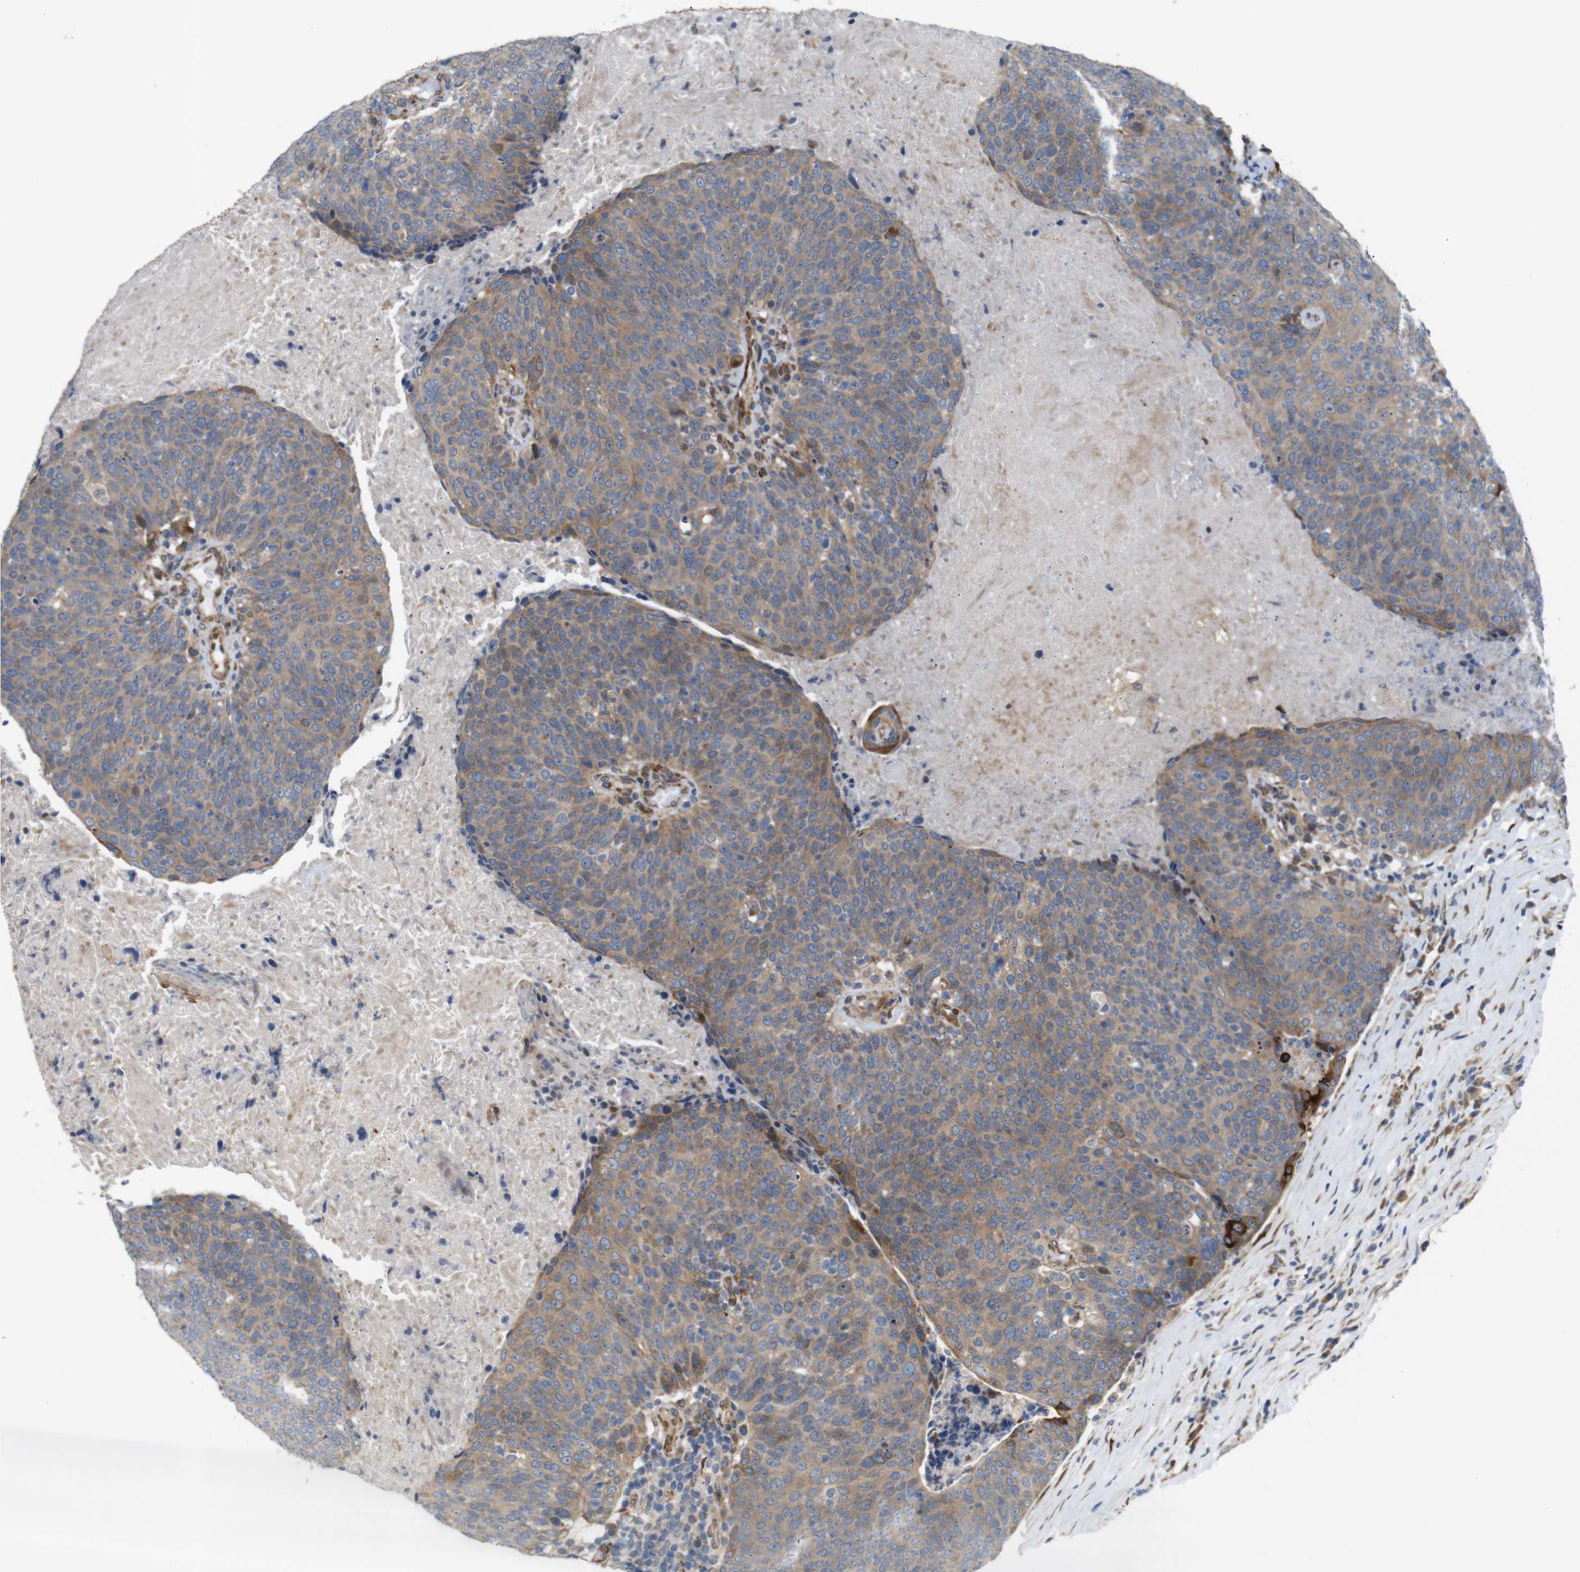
{"staining": {"intensity": "moderate", "quantity": ">75%", "location": "cytoplasmic/membranous"}, "tissue": "head and neck cancer", "cell_type": "Tumor cells", "image_type": "cancer", "snomed": [{"axis": "morphology", "description": "Squamous cell carcinoma, NOS"}, {"axis": "morphology", "description": "Squamous cell carcinoma, metastatic, NOS"}, {"axis": "topography", "description": "Lymph node"}, {"axis": "topography", "description": "Head-Neck"}], "caption": "A high-resolution photomicrograph shows immunohistochemistry (IHC) staining of head and neck squamous cell carcinoma, which demonstrates moderate cytoplasmic/membranous staining in about >75% of tumor cells. The protein of interest is shown in brown color, while the nuclei are stained blue.", "gene": "P3H2", "patient": {"sex": "male", "age": 62}}